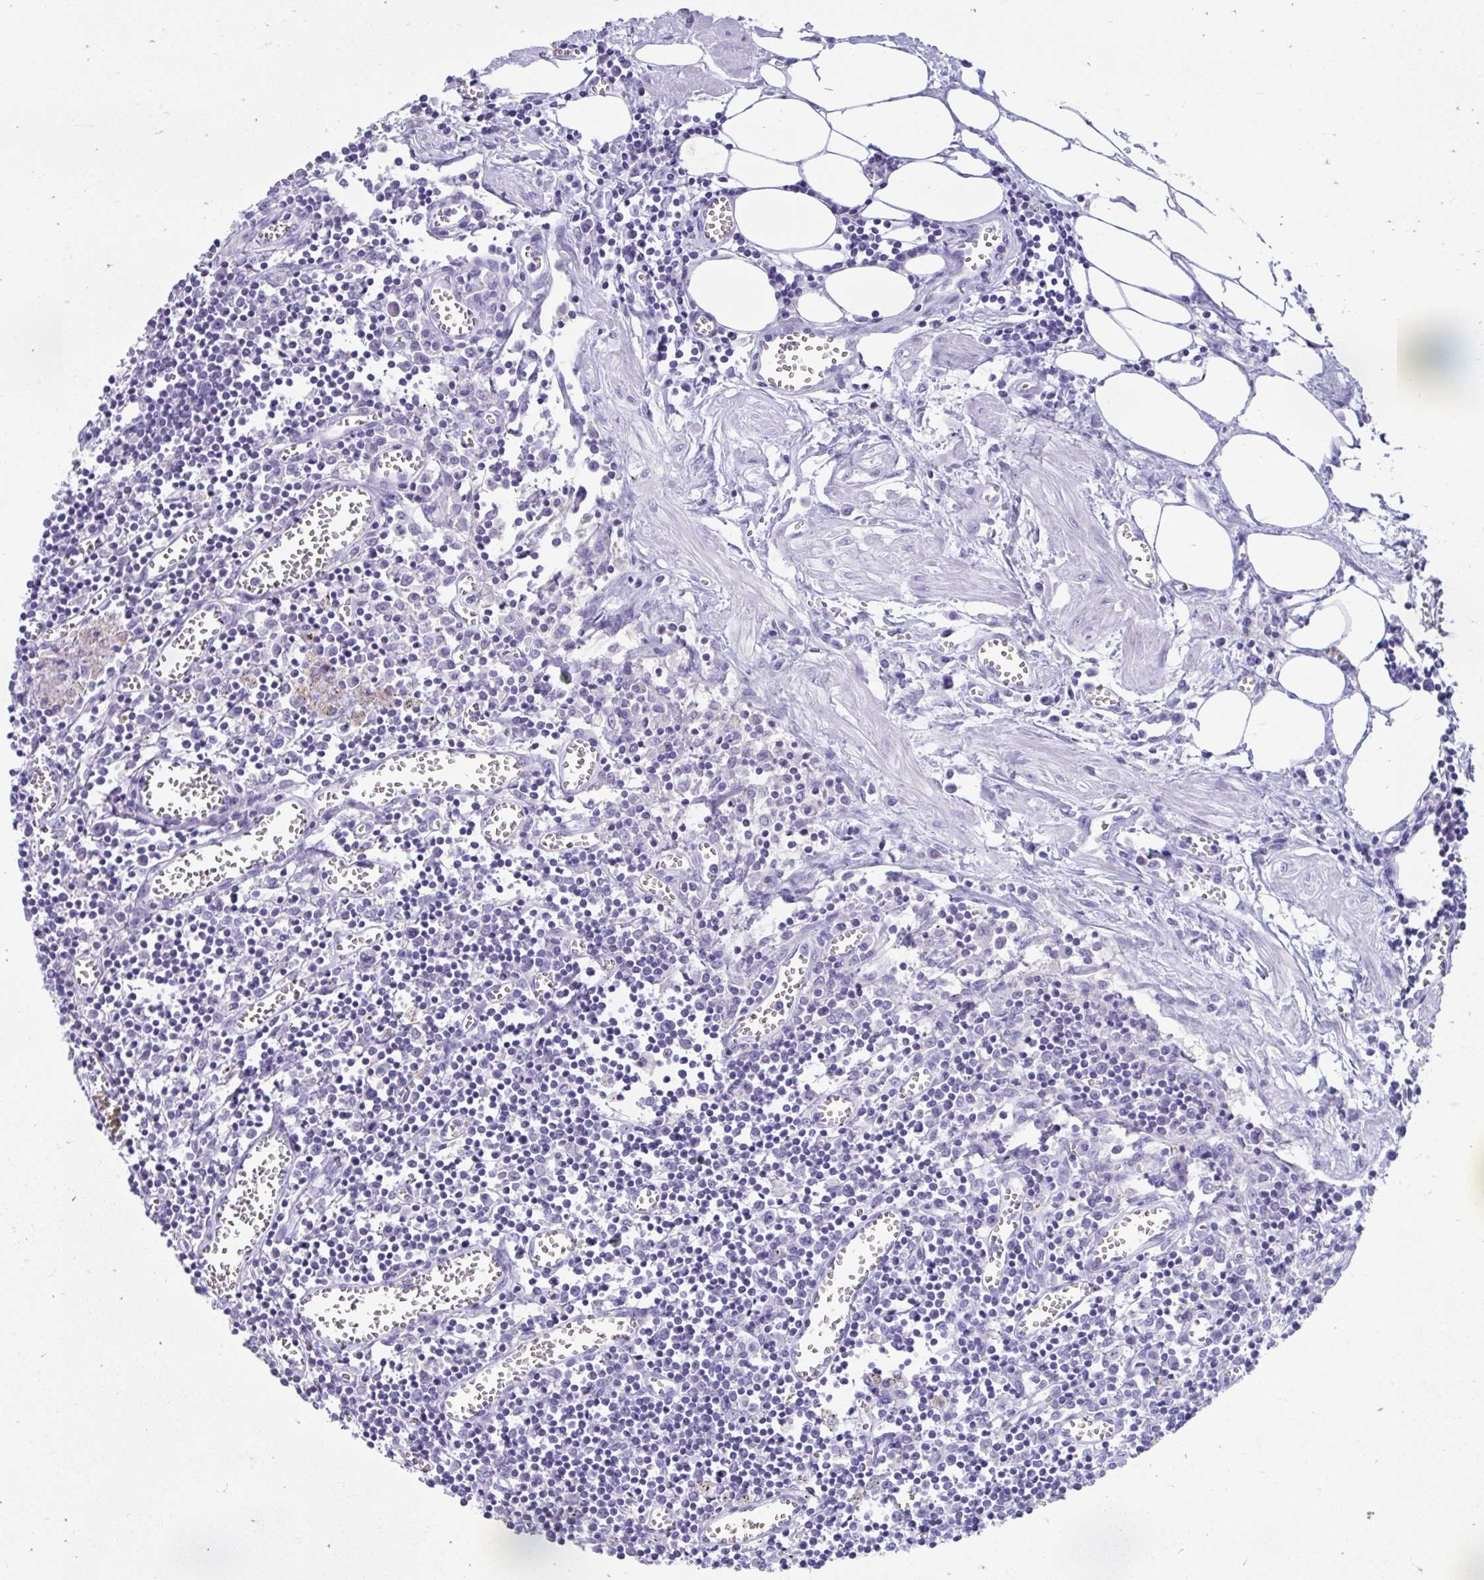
{"staining": {"intensity": "negative", "quantity": "none", "location": "none"}, "tissue": "lymph node", "cell_type": "Germinal center cells", "image_type": "normal", "snomed": [{"axis": "morphology", "description": "Normal tissue, NOS"}, {"axis": "topography", "description": "Lymph node"}], "caption": "This is an immunohistochemistry (IHC) image of benign lymph node. There is no expression in germinal center cells.", "gene": "SMIM9", "patient": {"sex": "male", "age": 66}}